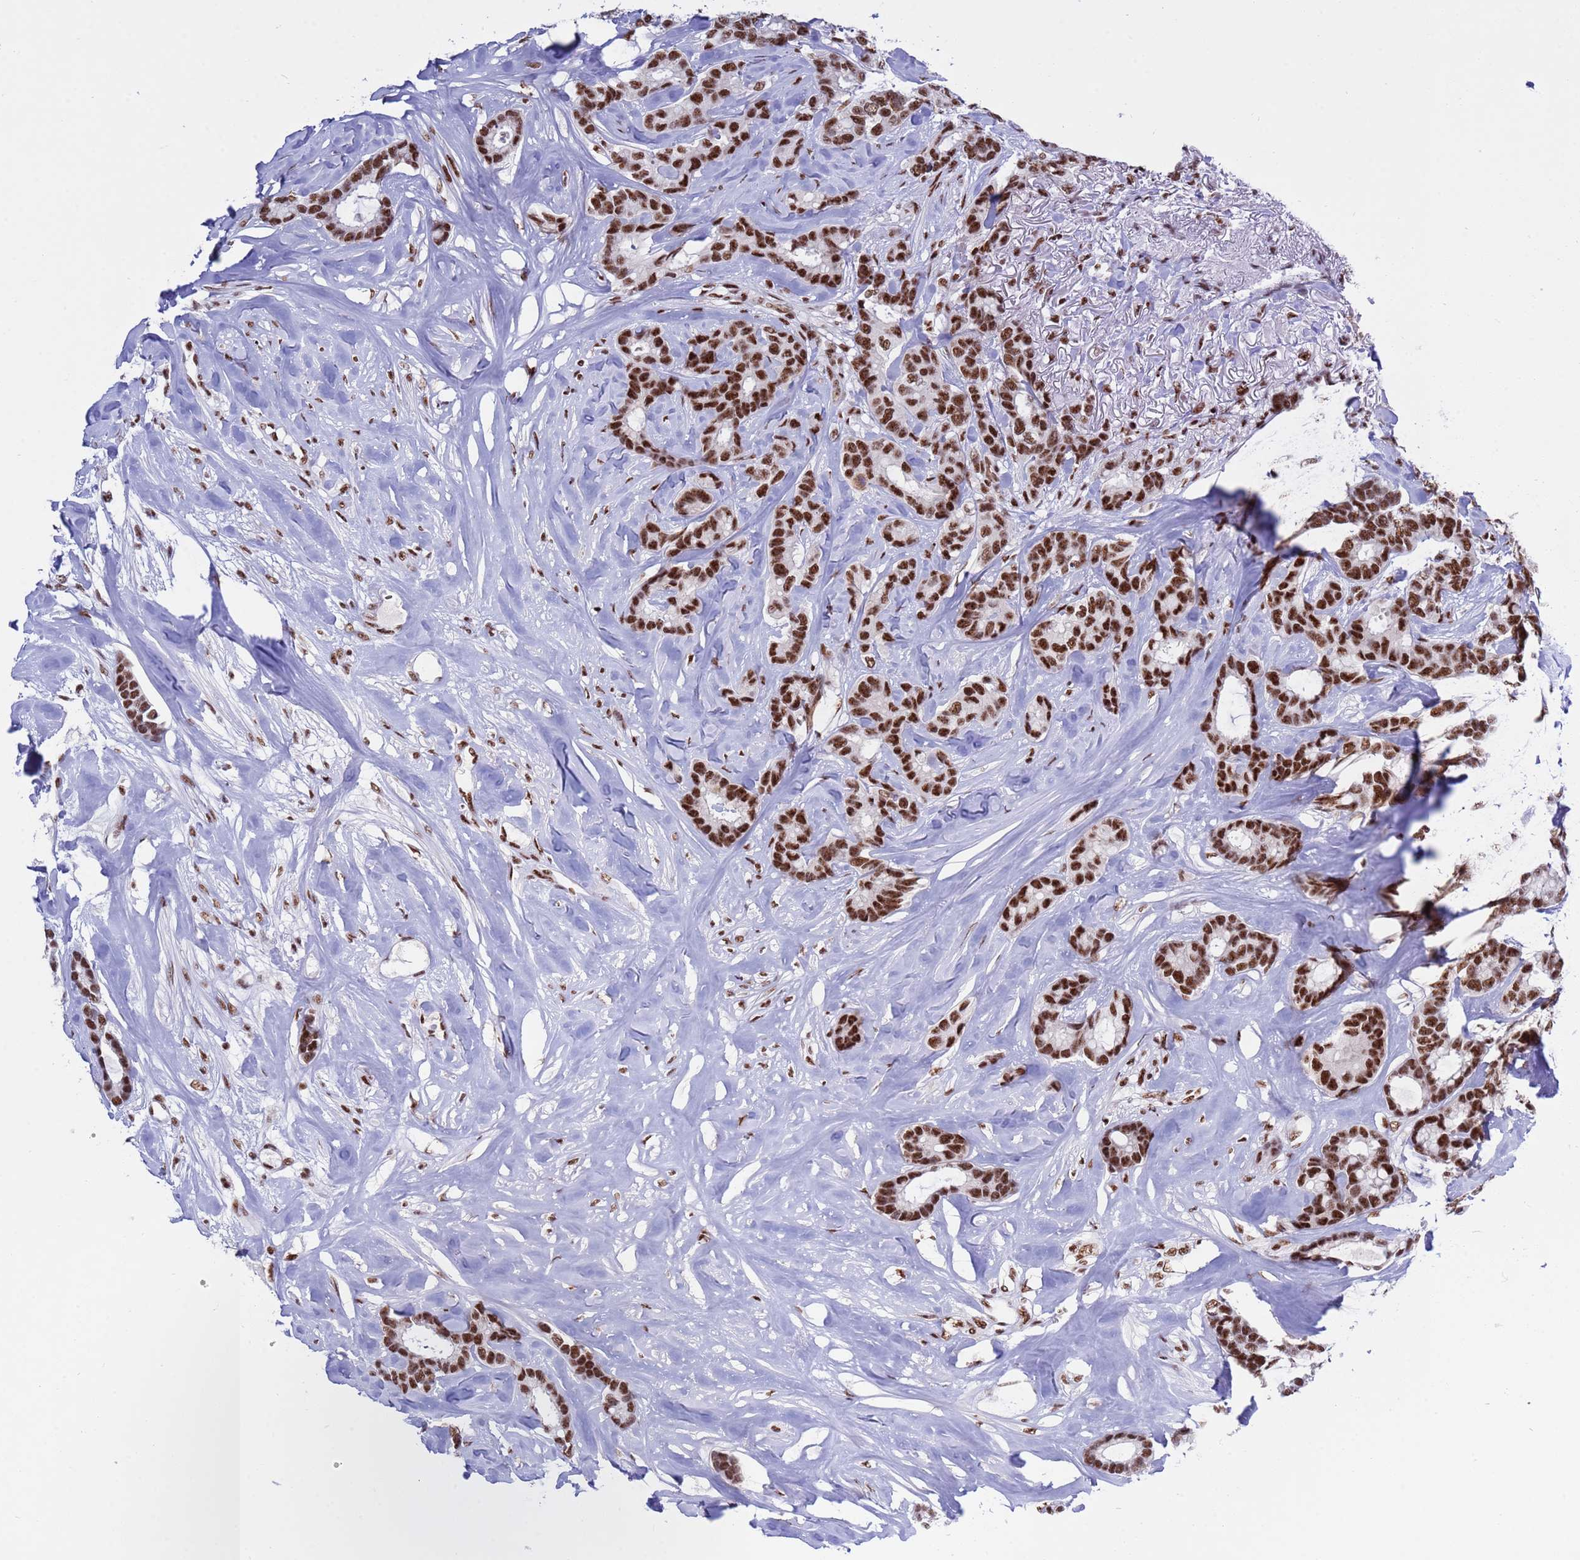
{"staining": {"intensity": "strong", "quantity": ">75%", "location": "nuclear"}, "tissue": "breast cancer", "cell_type": "Tumor cells", "image_type": "cancer", "snomed": [{"axis": "morphology", "description": "Duct carcinoma"}, {"axis": "topography", "description": "Breast"}], "caption": "IHC micrograph of human breast cancer stained for a protein (brown), which demonstrates high levels of strong nuclear expression in about >75% of tumor cells.", "gene": "THOC2", "patient": {"sex": "female", "age": 87}}